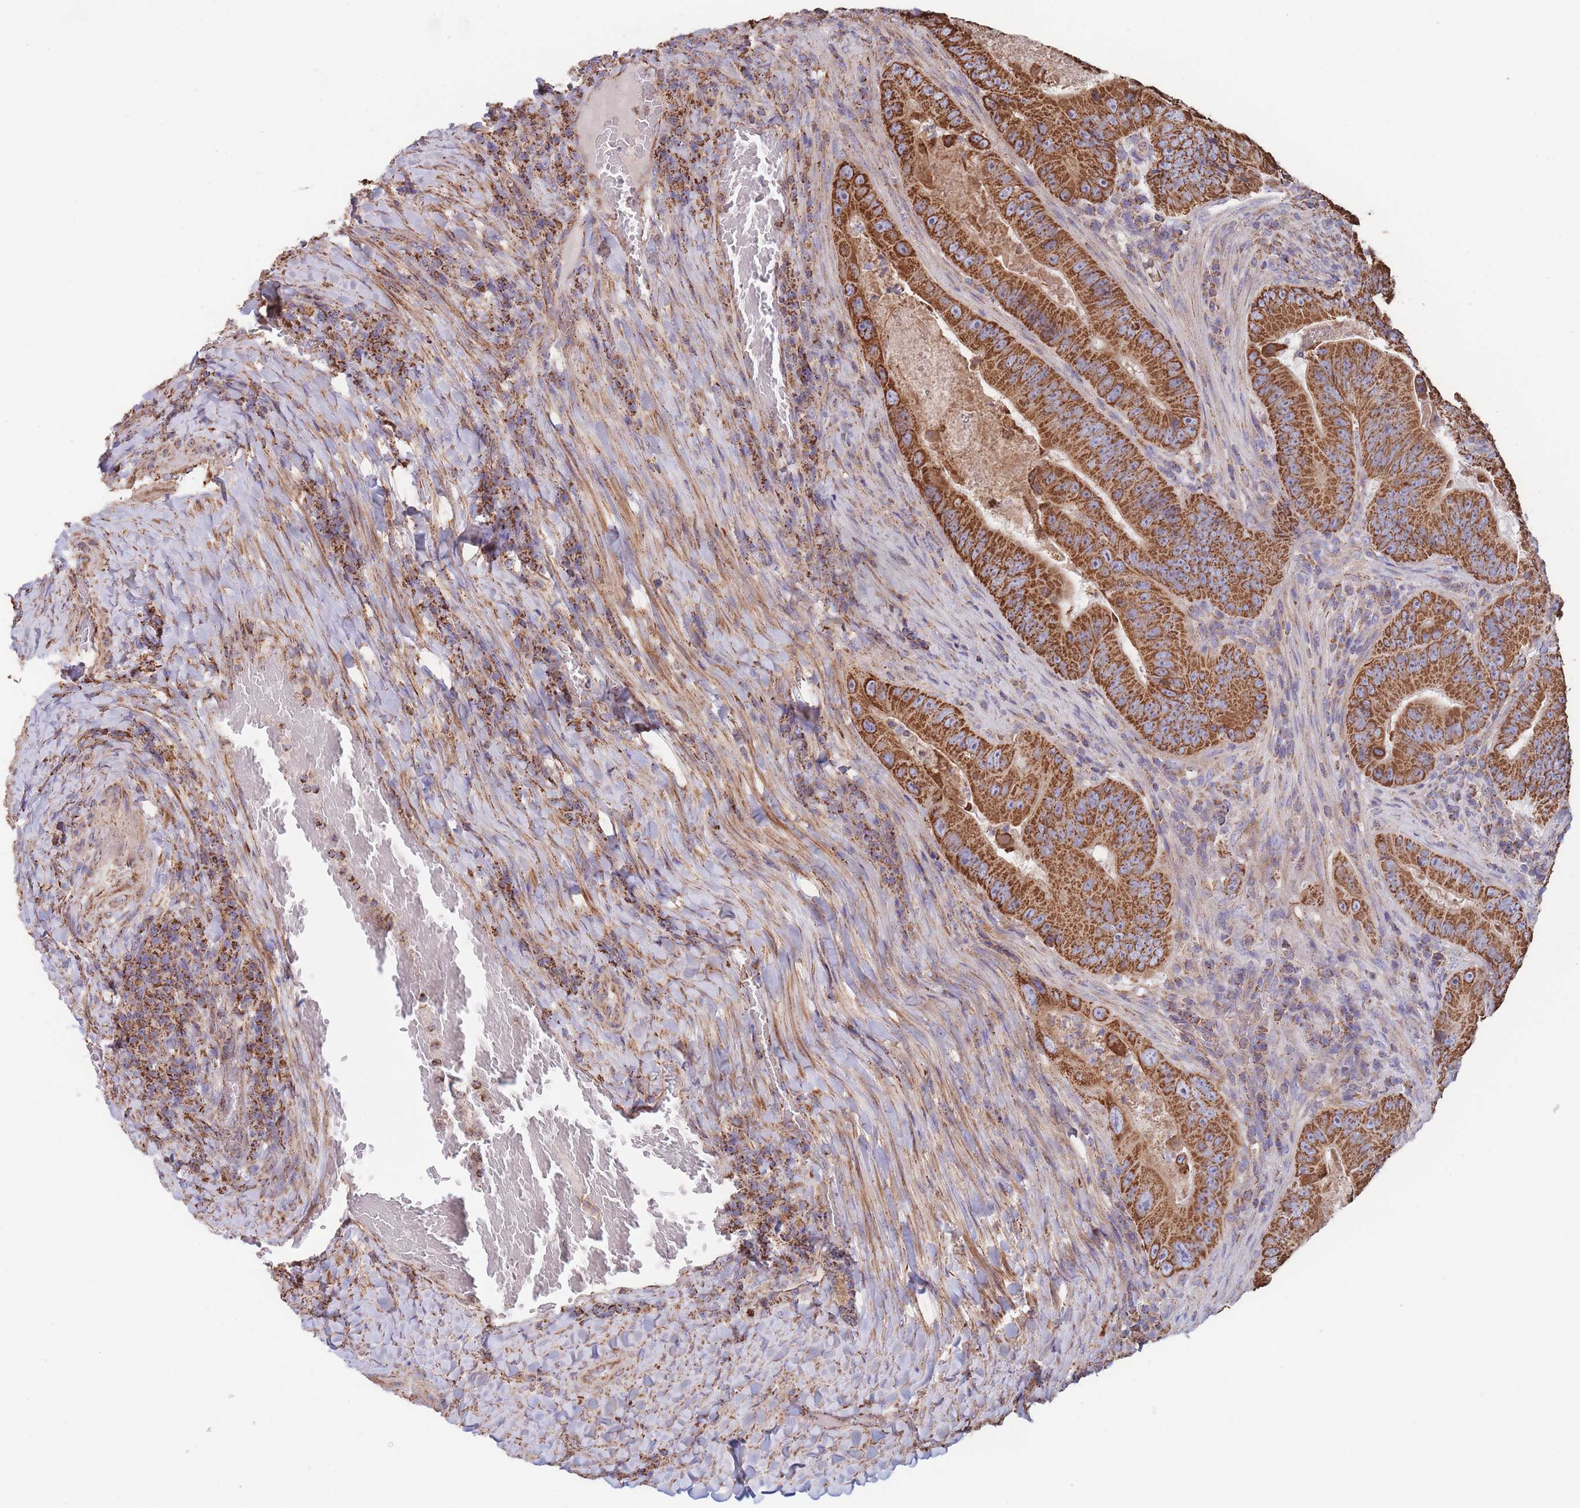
{"staining": {"intensity": "strong", "quantity": ">75%", "location": "cytoplasmic/membranous"}, "tissue": "colorectal cancer", "cell_type": "Tumor cells", "image_type": "cancer", "snomed": [{"axis": "morphology", "description": "Adenocarcinoma, NOS"}, {"axis": "topography", "description": "Colon"}], "caption": "Immunohistochemistry of human colorectal adenocarcinoma displays high levels of strong cytoplasmic/membranous expression in about >75% of tumor cells.", "gene": "FKBP8", "patient": {"sex": "female", "age": 86}}